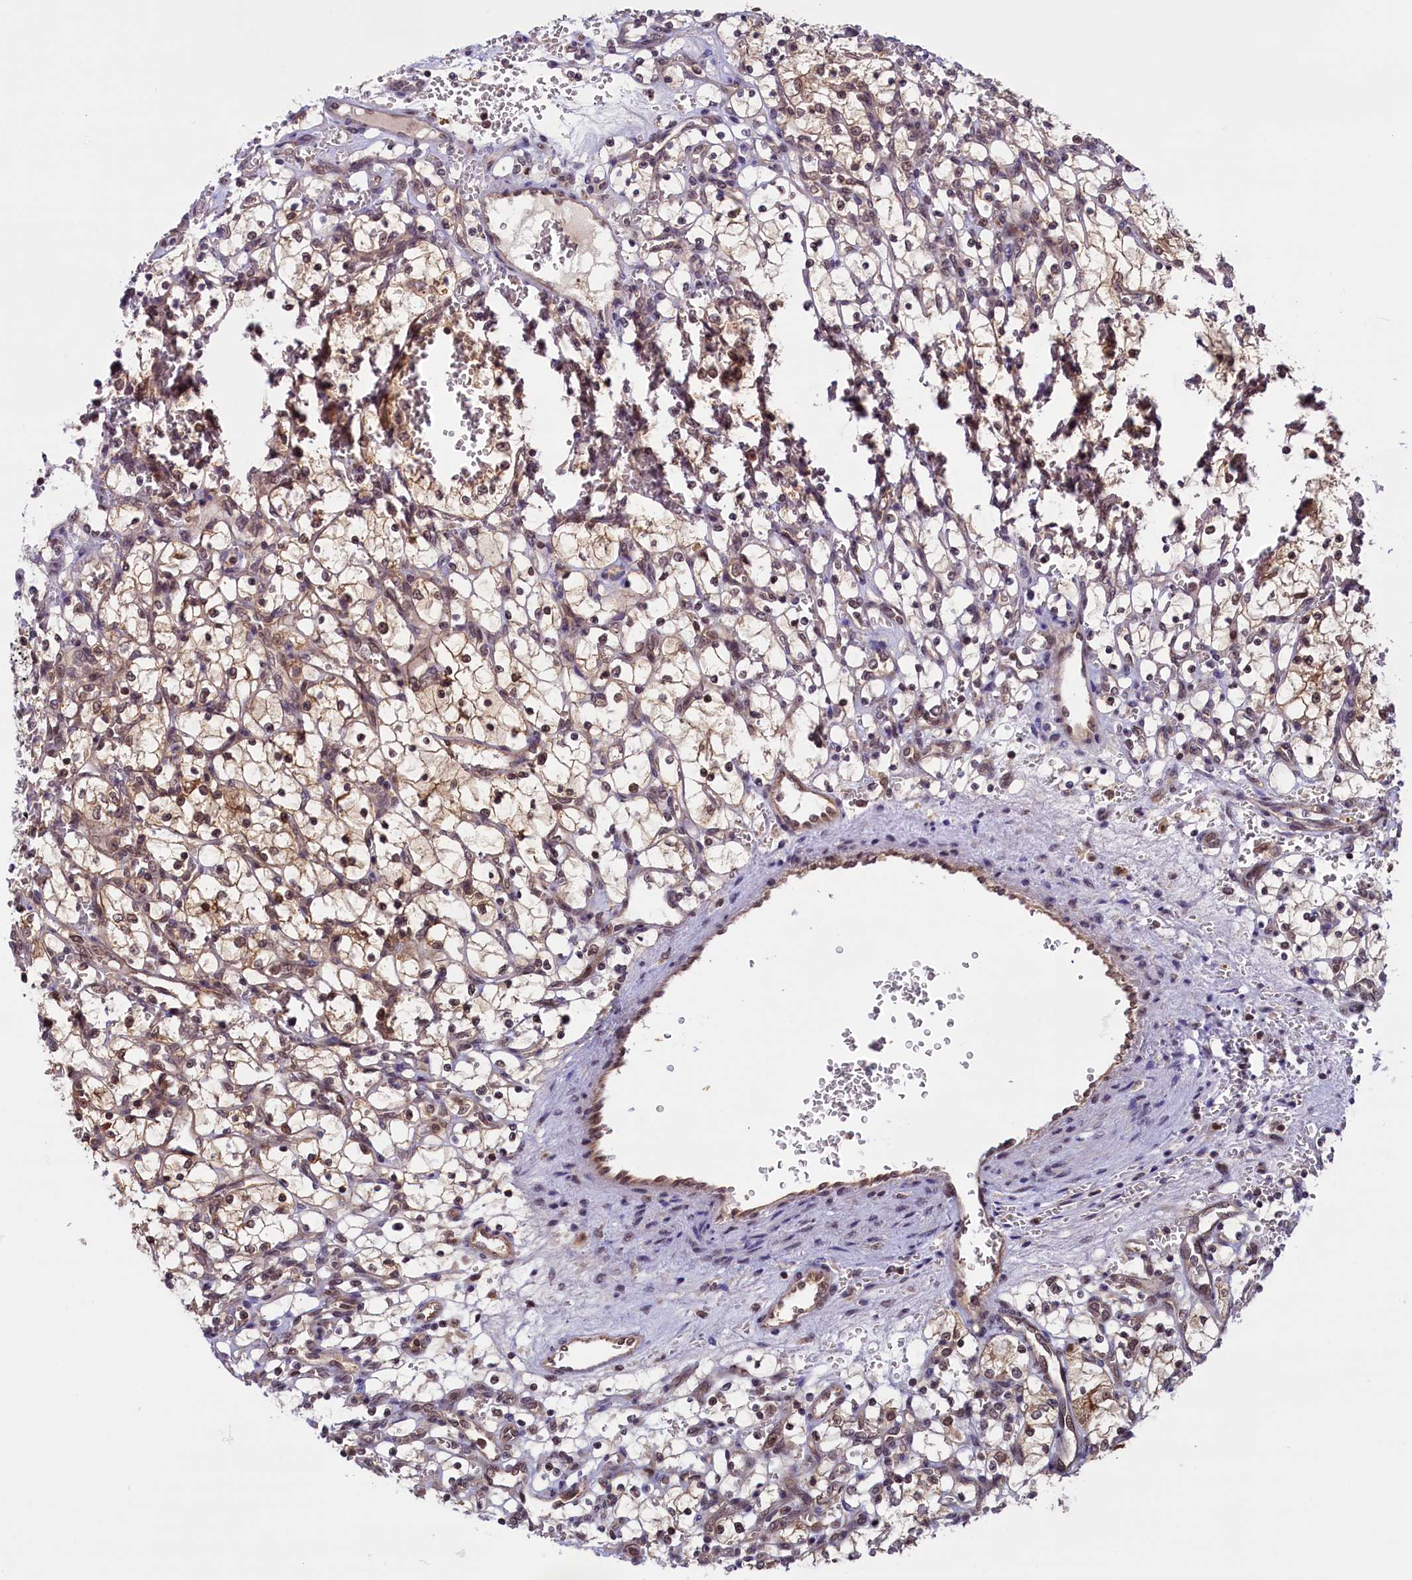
{"staining": {"intensity": "weak", "quantity": "25%-75%", "location": "cytoplasmic/membranous,nuclear"}, "tissue": "renal cancer", "cell_type": "Tumor cells", "image_type": "cancer", "snomed": [{"axis": "morphology", "description": "Adenocarcinoma, NOS"}, {"axis": "topography", "description": "Kidney"}], "caption": "A low amount of weak cytoplasmic/membranous and nuclear expression is appreciated in approximately 25%-75% of tumor cells in renal cancer tissue.", "gene": "SLC7A6OS", "patient": {"sex": "female", "age": 69}}